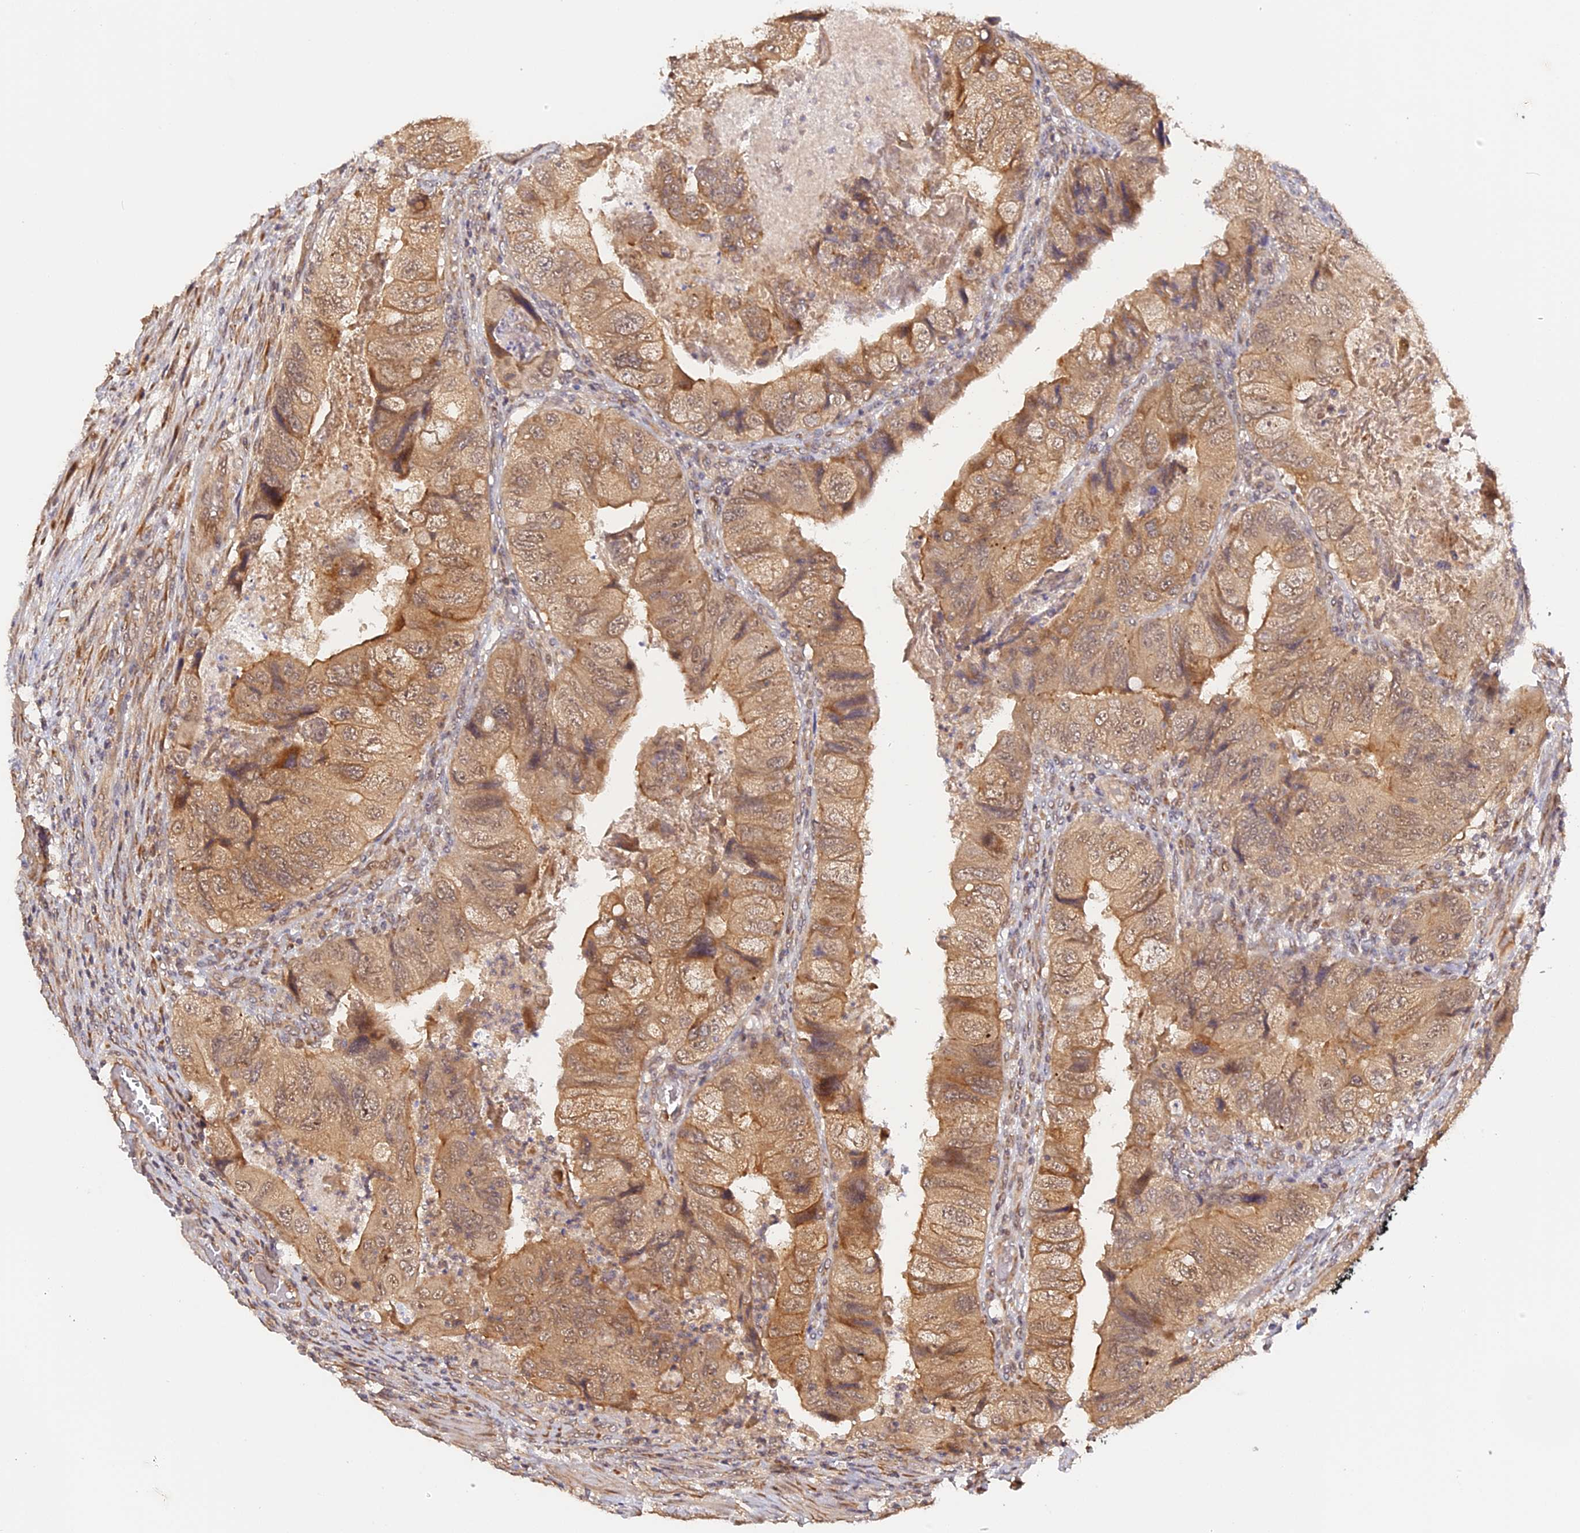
{"staining": {"intensity": "moderate", "quantity": ">75%", "location": "cytoplasmic/membranous"}, "tissue": "colorectal cancer", "cell_type": "Tumor cells", "image_type": "cancer", "snomed": [{"axis": "morphology", "description": "Adenocarcinoma, NOS"}, {"axis": "topography", "description": "Rectum"}], "caption": "Protein staining displays moderate cytoplasmic/membranous staining in about >75% of tumor cells in adenocarcinoma (colorectal).", "gene": "IMPACT", "patient": {"sex": "male", "age": 63}}